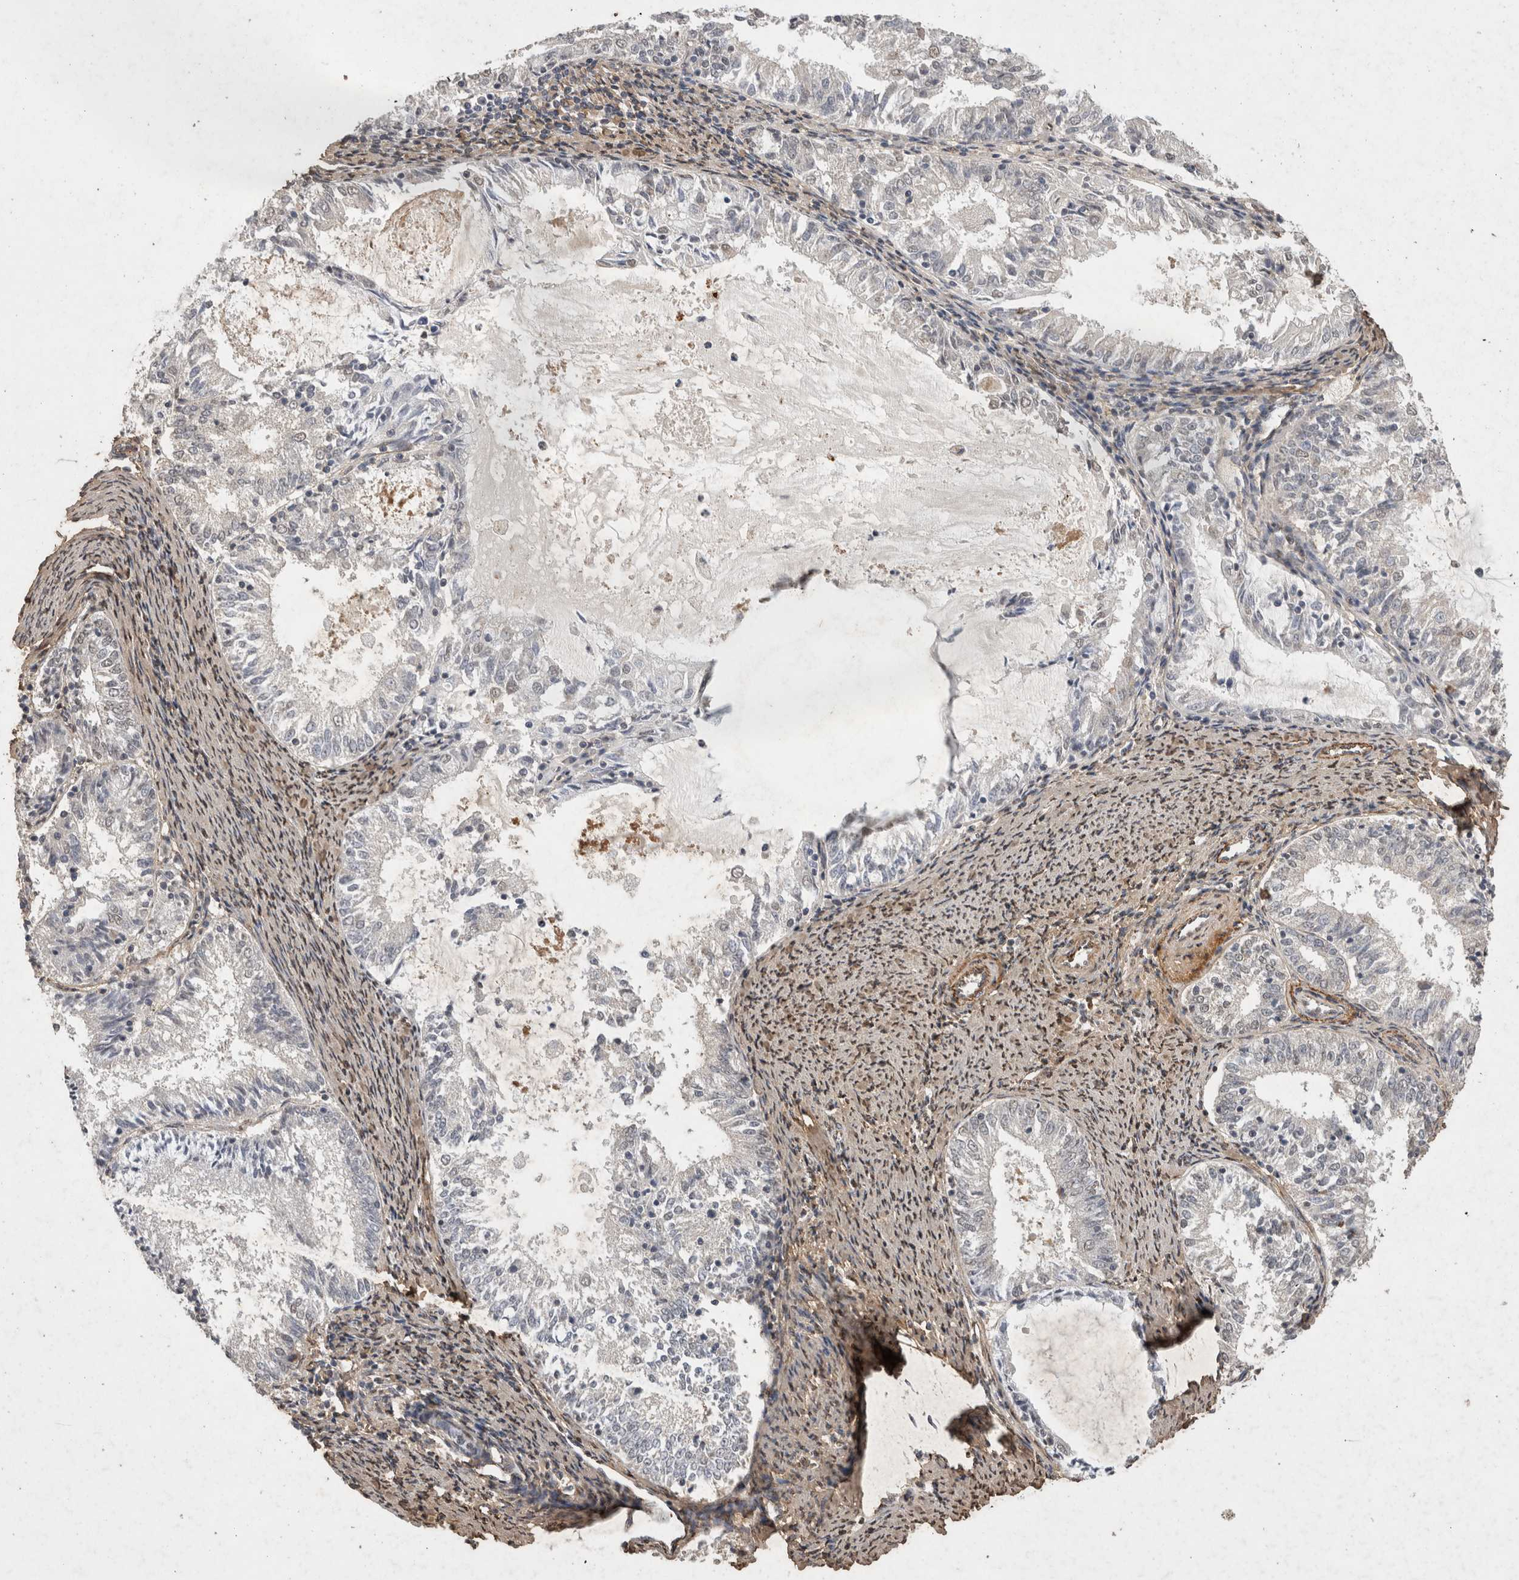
{"staining": {"intensity": "negative", "quantity": "none", "location": "none"}, "tissue": "endometrial cancer", "cell_type": "Tumor cells", "image_type": "cancer", "snomed": [{"axis": "morphology", "description": "Adenocarcinoma, NOS"}, {"axis": "topography", "description": "Endometrium"}], "caption": "Tumor cells are negative for brown protein staining in endometrial cancer (adenocarcinoma).", "gene": "C1QTNF5", "patient": {"sex": "female", "age": 57}}